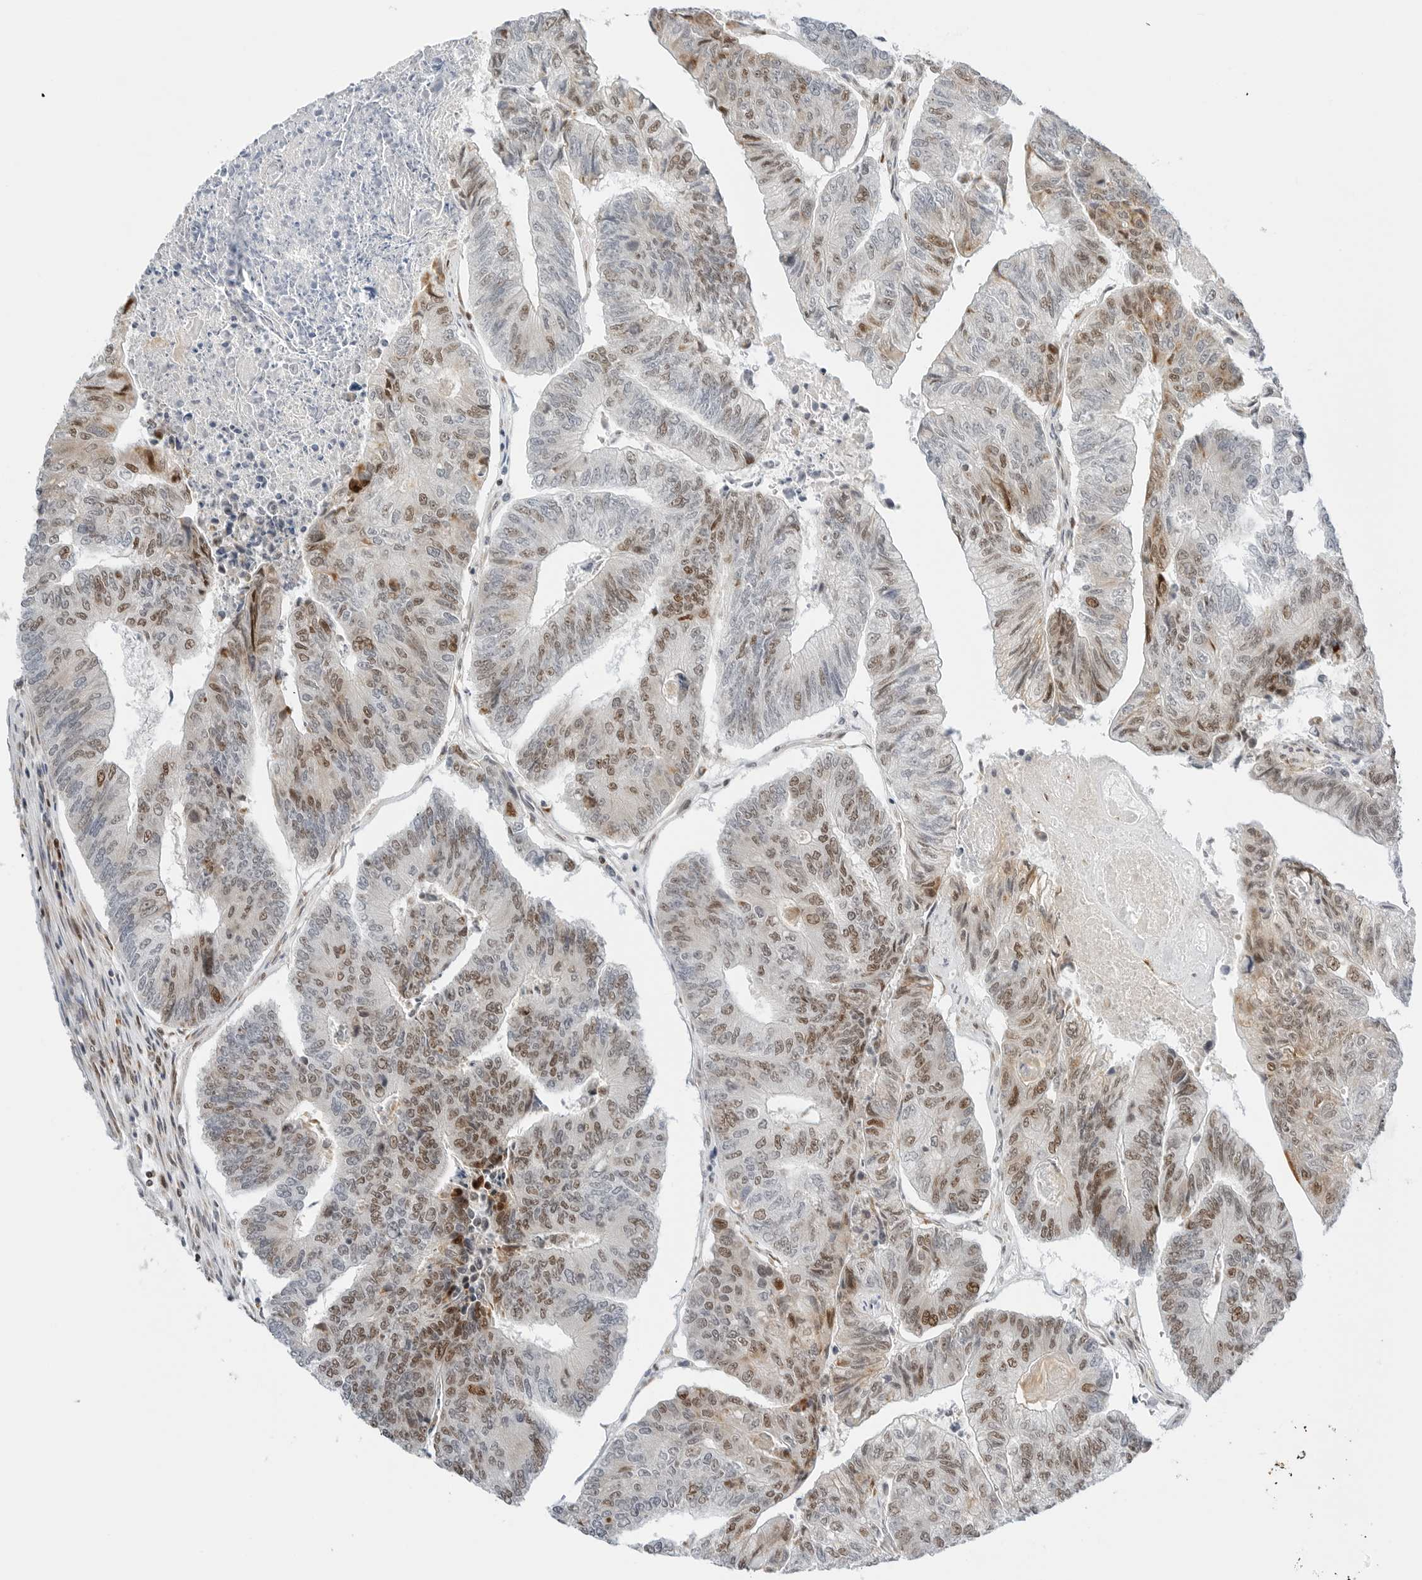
{"staining": {"intensity": "moderate", "quantity": ">75%", "location": "cytoplasmic/membranous,nuclear"}, "tissue": "colorectal cancer", "cell_type": "Tumor cells", "image_type": "cancer", "snomed": [{"axis": "morphology", "description": "Adenocarcinoma, NOS"}, {"axis": "topography", "description": "Colon"}], "caption": "Tumor cells exhibit medium levels of moderate cytoplasmic/membranous and nuclear expression in about >75% of cells in colorectal adenocarcinoma.", "gene": "RIMKLA", "patient": {"sex": "female", "age": 67}}